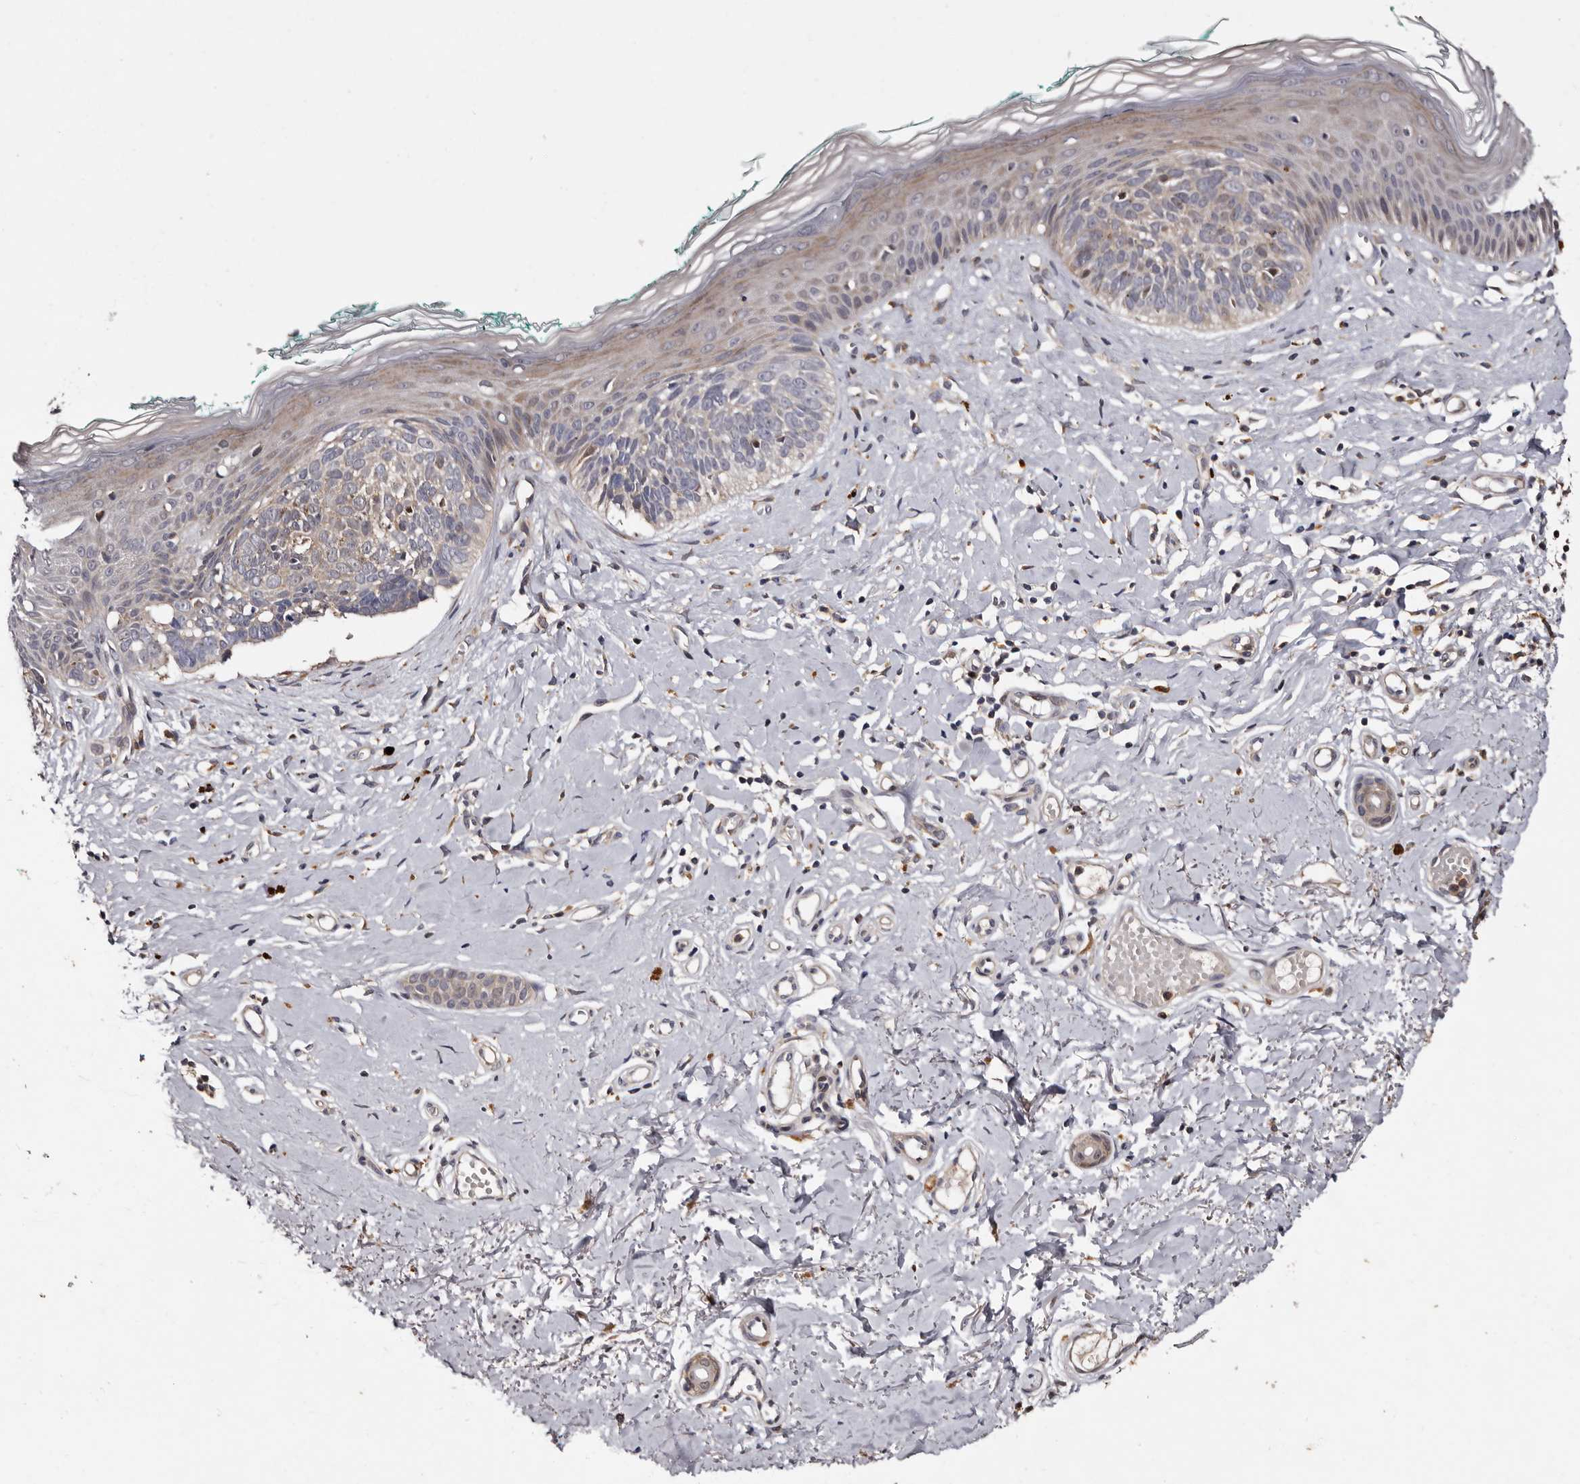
{"staining": {"intensity": "negative", "quantity": "none", "location": "none"}, "tissue": "skin cancer", "cell_type": "Tumor cells", "image_type": "cancer", "snomed": [{"axis": "morphology", "description": "Basal cell carcinoma"}, {"axis": "topography", "description": "Skin"}], "caption": "Tumor cells show no significant protein expression in basal cell carcinoma (skin). The staining is performed using DAB brown chromogen with nuclei counter-stained in using hematoxylin.", "gene": "DNPH1", "patient": {"sex": "male", "age": 48}}